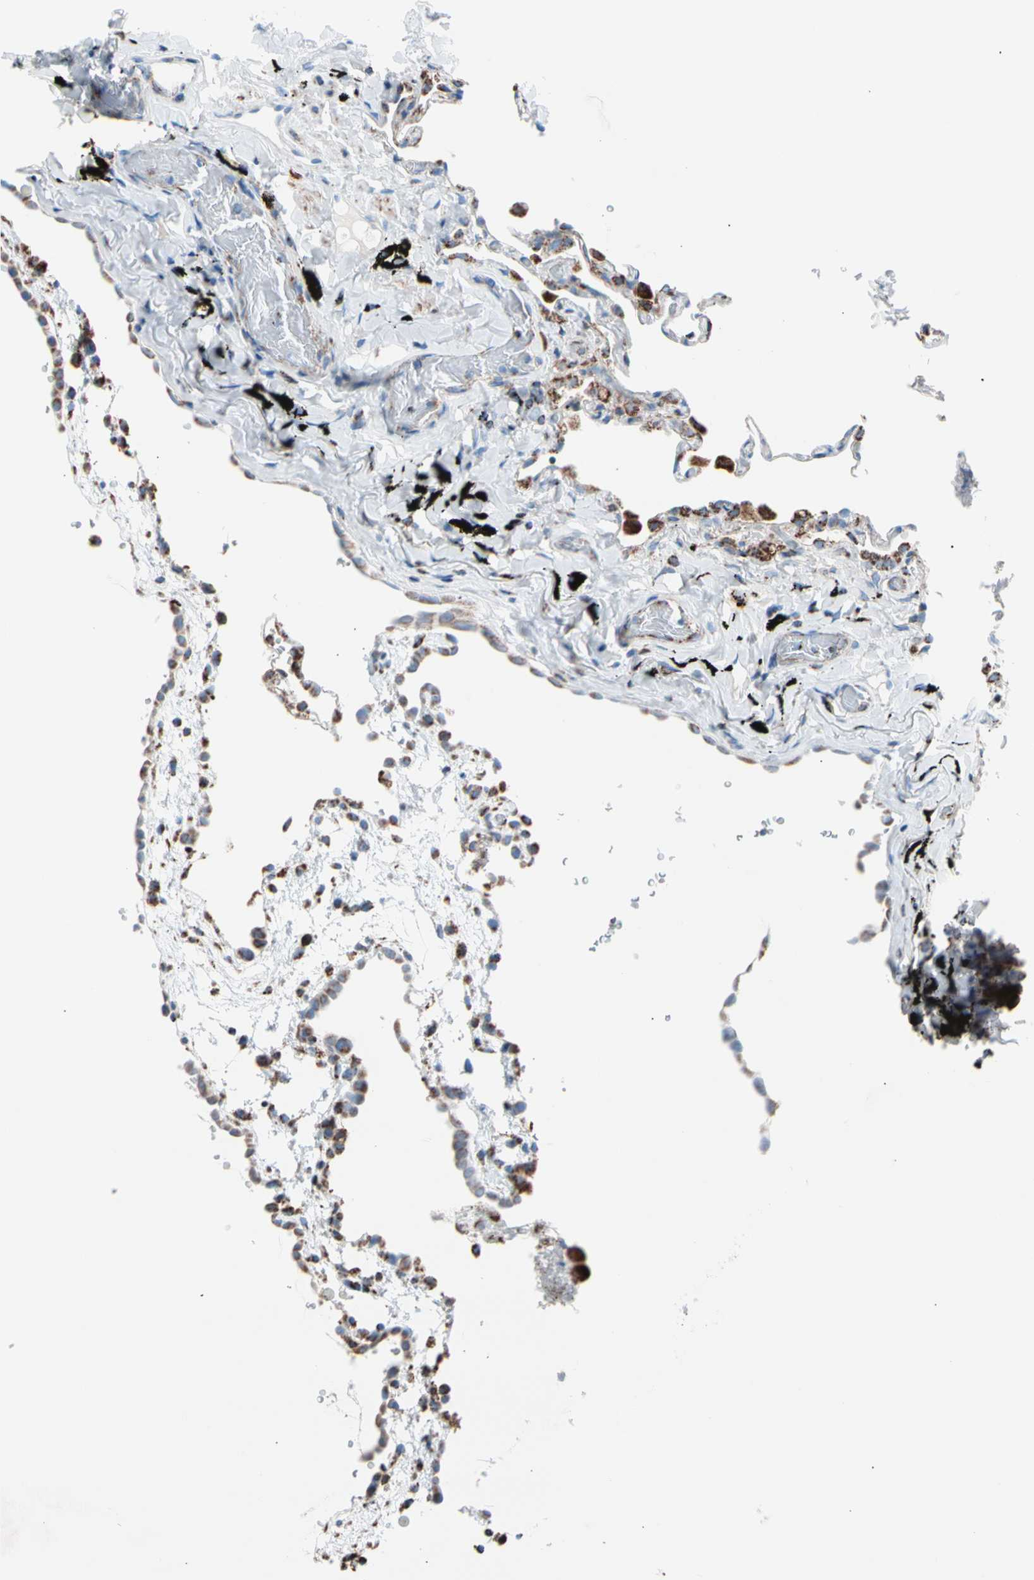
{"staining": {"intensity": "negative", "quantity": "none", "location": "none"}, "tissue": "lung", "cell_type": "Alveolar cells", "image_type": "normal", "snomed": [{"axis": "morphology", "description": "Normal tissue, NOS"}, {"axis": "topography", "description": "Lung"}], "caption": "Micrograph shows no significant protein positivity in alveolar cells of benign lung.", "gene": "HK1", "patient": {"sex": "male", "age": 59}}